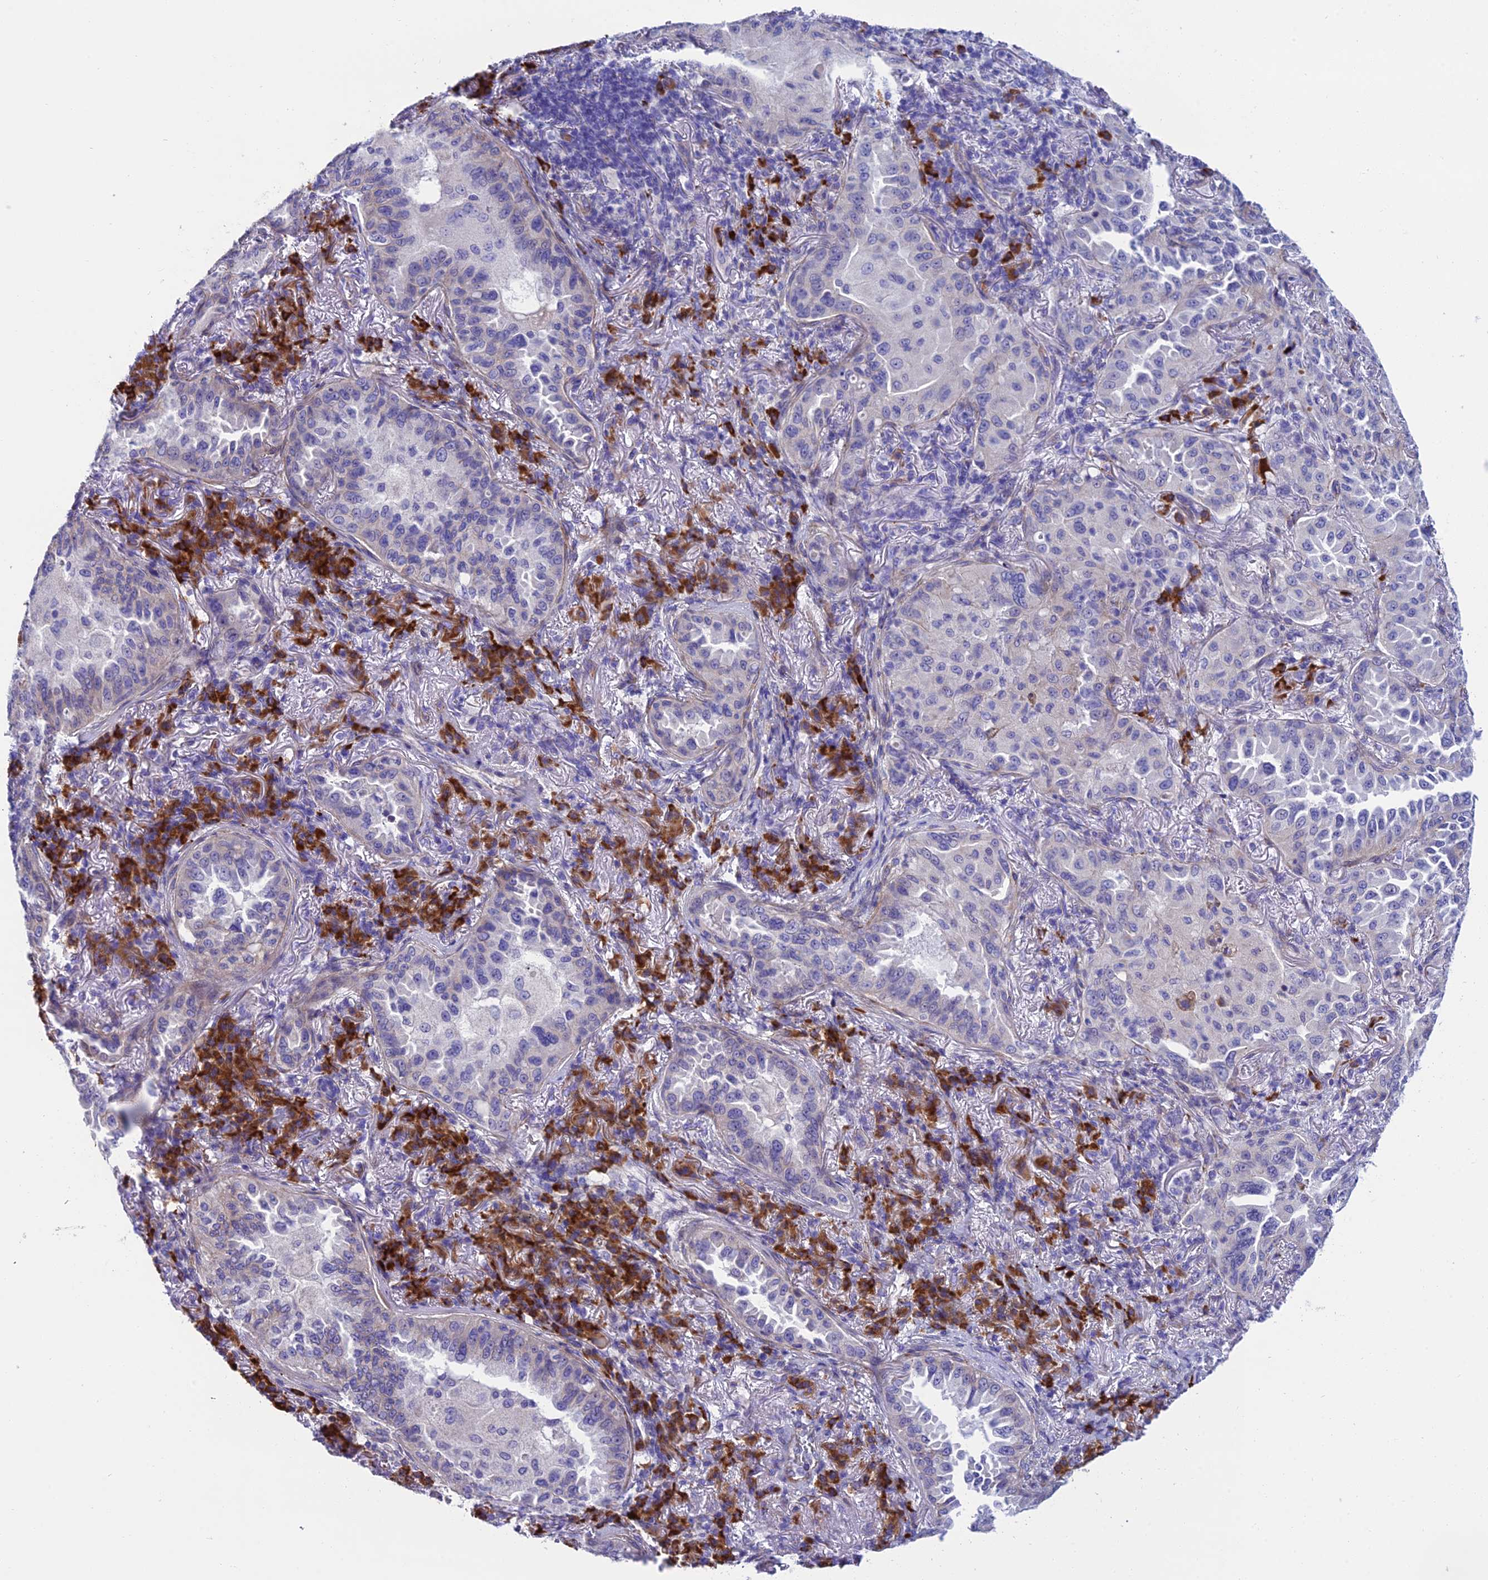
{"staining": {"intensity": "negative", "quantity": "none", "location": "none"}, "tissue": "lung cancer", "cell_type": "Tumor cells", "image_type": "cancer", "snomed": [{"axis": "morphology", "description": "Adenocarcinoma, NOS"}, {"axis": "topography", "description": "Lung"}], "caption": "DAB (3,3'-diaminobenzidine) immunohistochemical staining of lung adenocarcinoma reveals no significant expression in tumor cells.", "gene": "MACIR", "patient": {"sex": "female", "age": 69}}